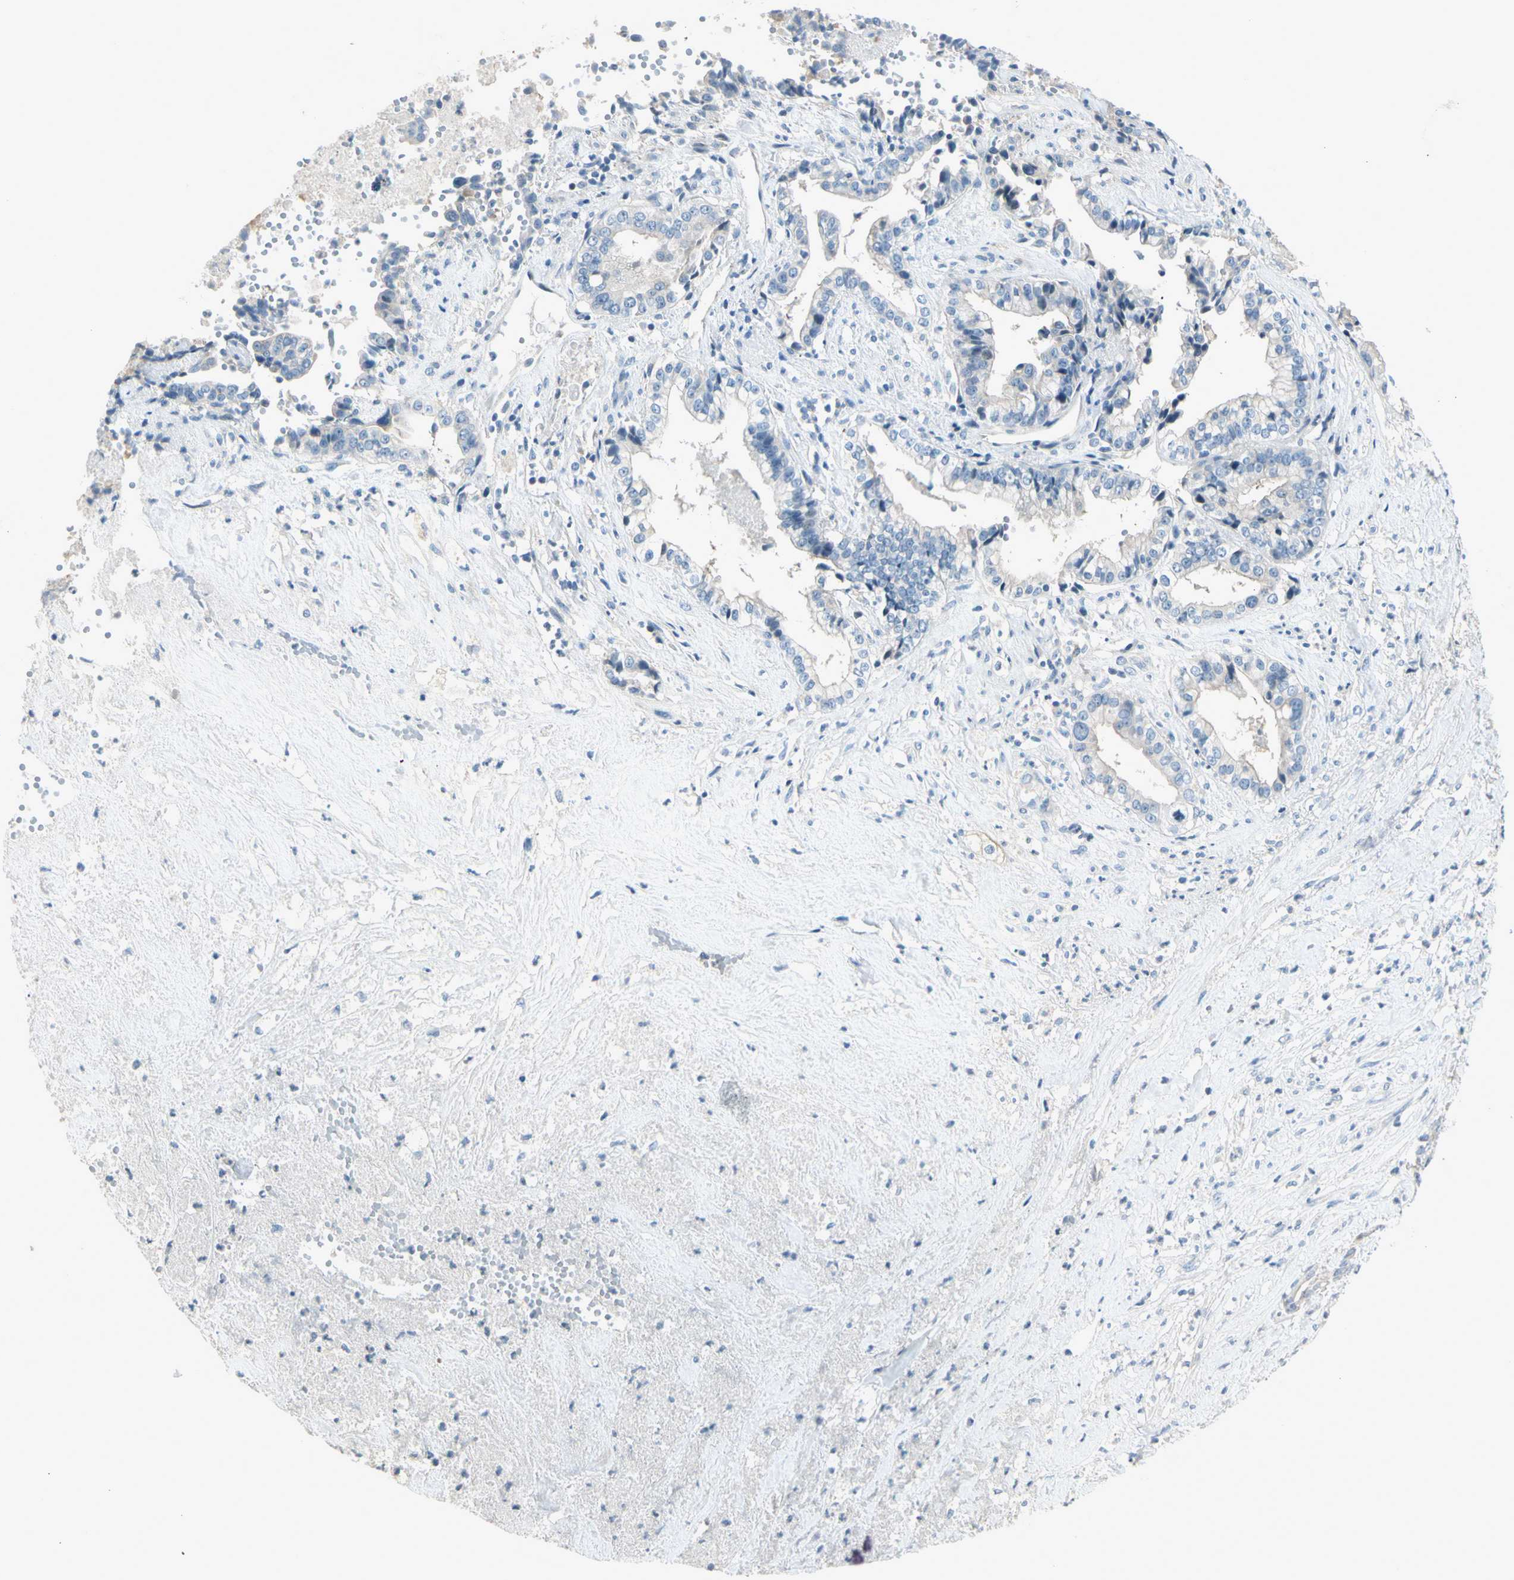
{"staining": {"intensity": "negative", "quantity": "none", "location": "none"}, "tissue": "liver cancer", "cell_type": "Tumor cells", "image_type": "cancer", "snomed": [{"axis": "morphology", "description": "Cholangiocarcinoma"}, {"axis": "topography", "description": "Liver"}], "caption": "Immunohistochemistry (IHC) histopathology image of liver cancer stained for a protein (brown), which demonstrates no expression in tumor cells.", "gene": "CYP2E1", "patient": {"sex": "female", "age": 61}}